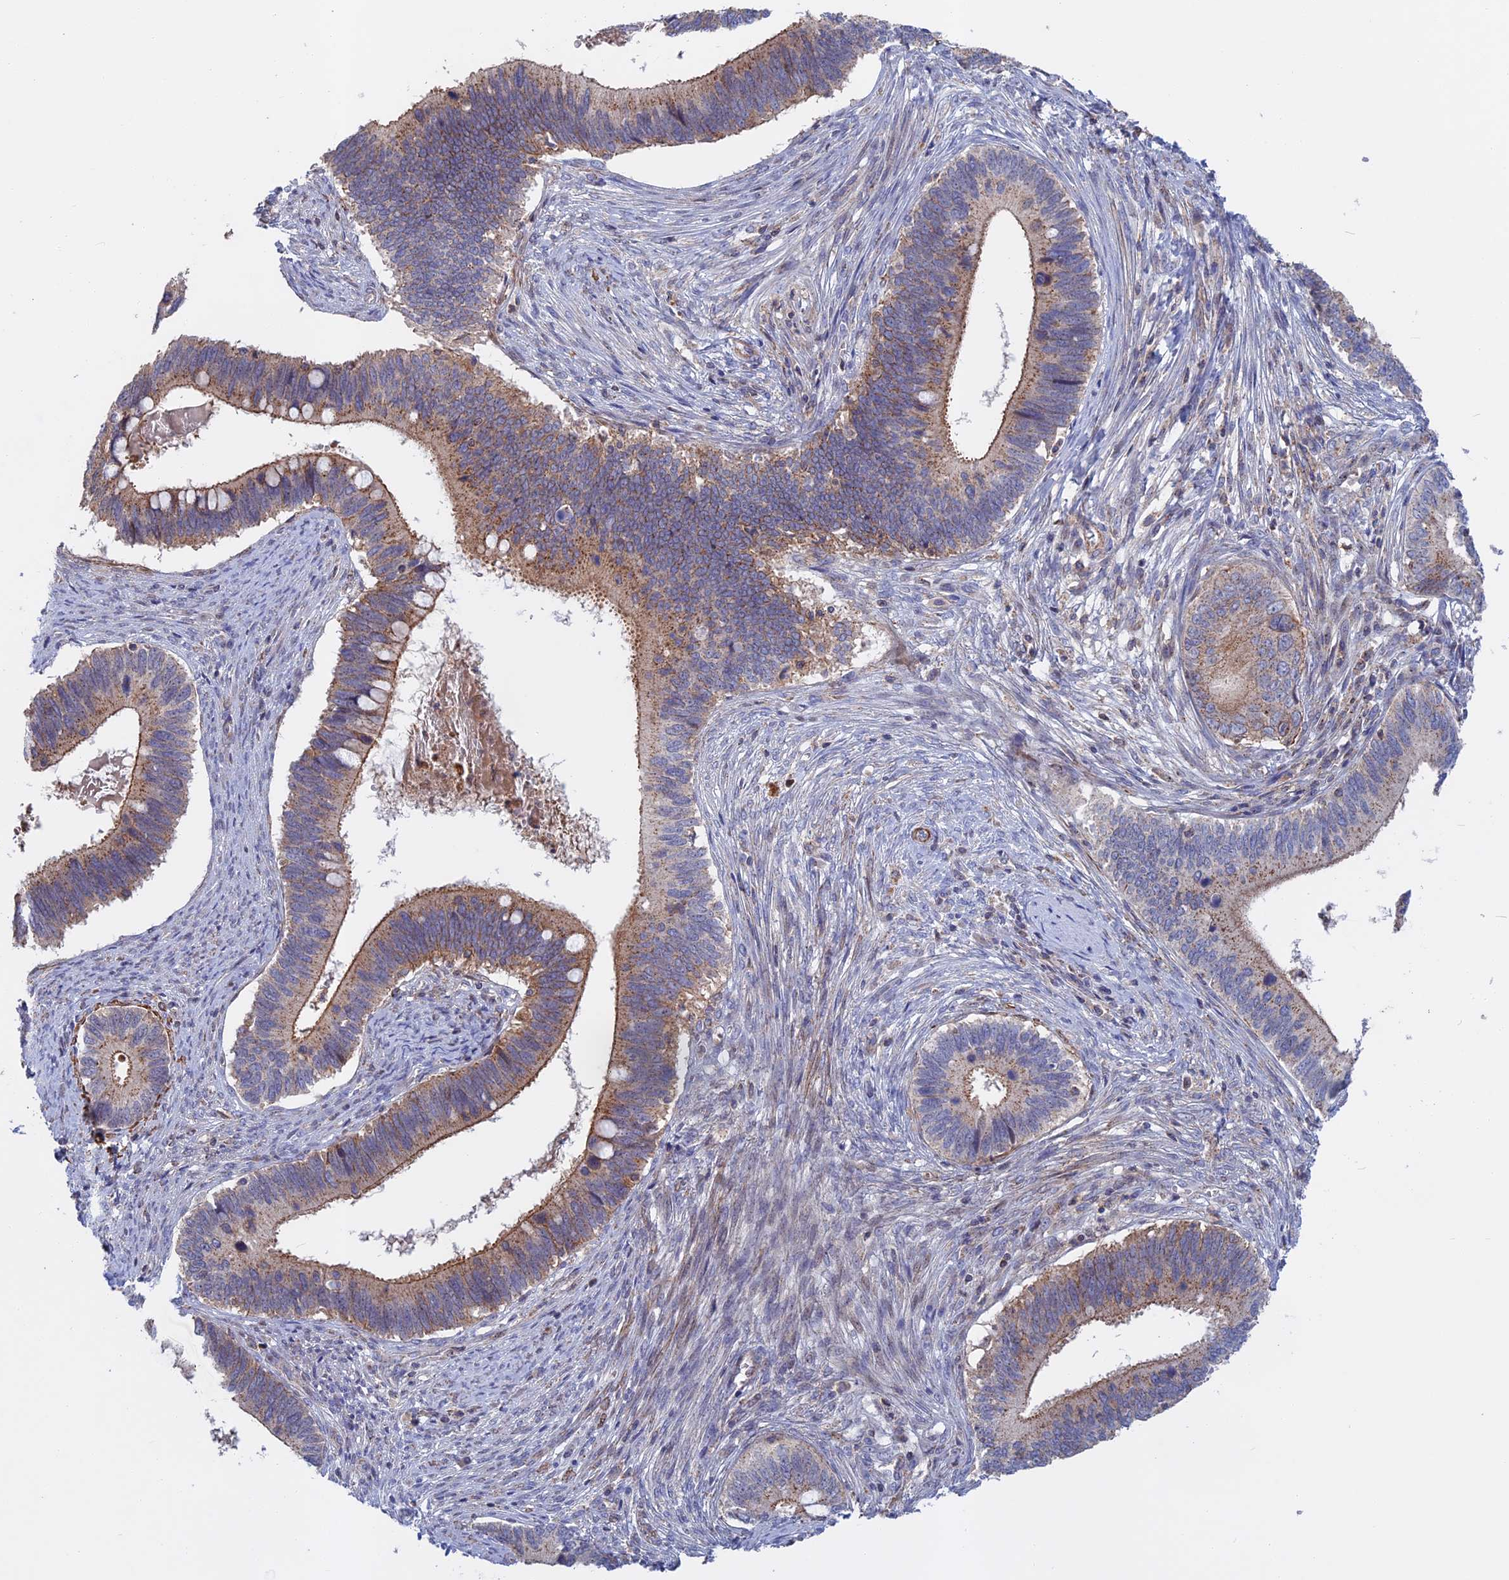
{"staining": {"intensity": "weak", "quantity": "25%-75%", "location": "cytoplasmic/membranous"}, "tissue": "cervical cancer", "cell_type": "Tumor cells", "image_type": "cancer", "snomed": [{"axis": "morphology", "description": "Adenocarcinoma, NOS"}, {"axis": "topography", "description": "Cervix"}], "caption": "High-power microscopy captured an immunohistochemistry photomicrograph of adenocarcinoma (cervical), revealing weak cytoplasmic/membranous staining in about 25%-75% of tumor cells. (DAB (3,3'-diaminobenzidine) IHC with brightfield microscopy, high magnification).", "gene": "LYPD5", "patient": {"sex": "female", "age": 42}}